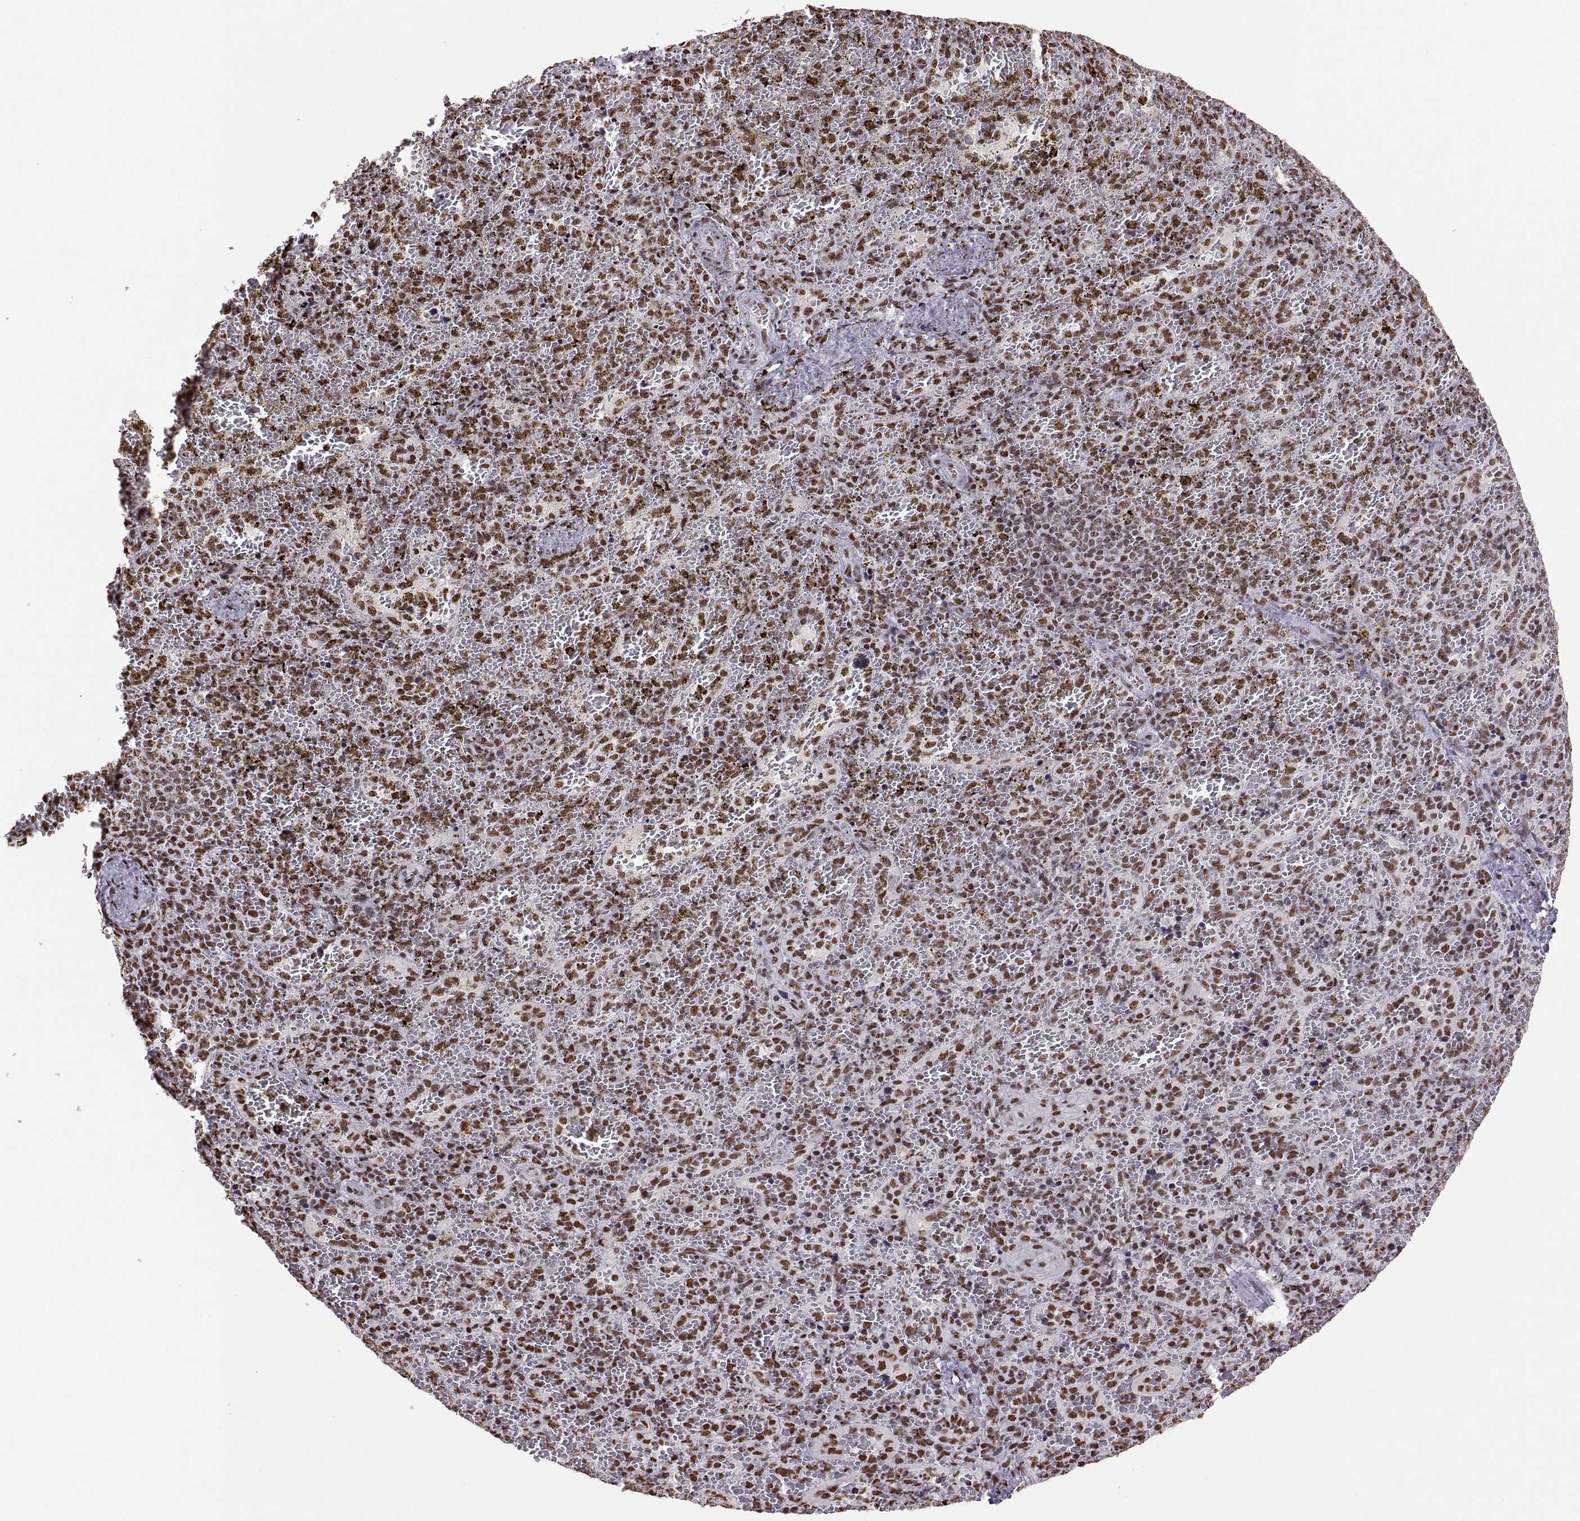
{"staining": {"intensity": "moderate", "quantity": "25%-75%", "location": "nuclear"}, "tissue": "spleen", "cell_type": "Cells in red pulp", "image_type": "normal", "snomed": [{"axis": "morphology", "description": "Normal tissue, NOS"}, {"axis": "topography", "description": "Spleen"}], "caption": "Spleen stained with a brown dye exhibits moderate nuclear positive expression in about 25%-75% of cells in red pulp.", "gene": "SNAI1", "patient": {"sex": "female", "age": 50}}